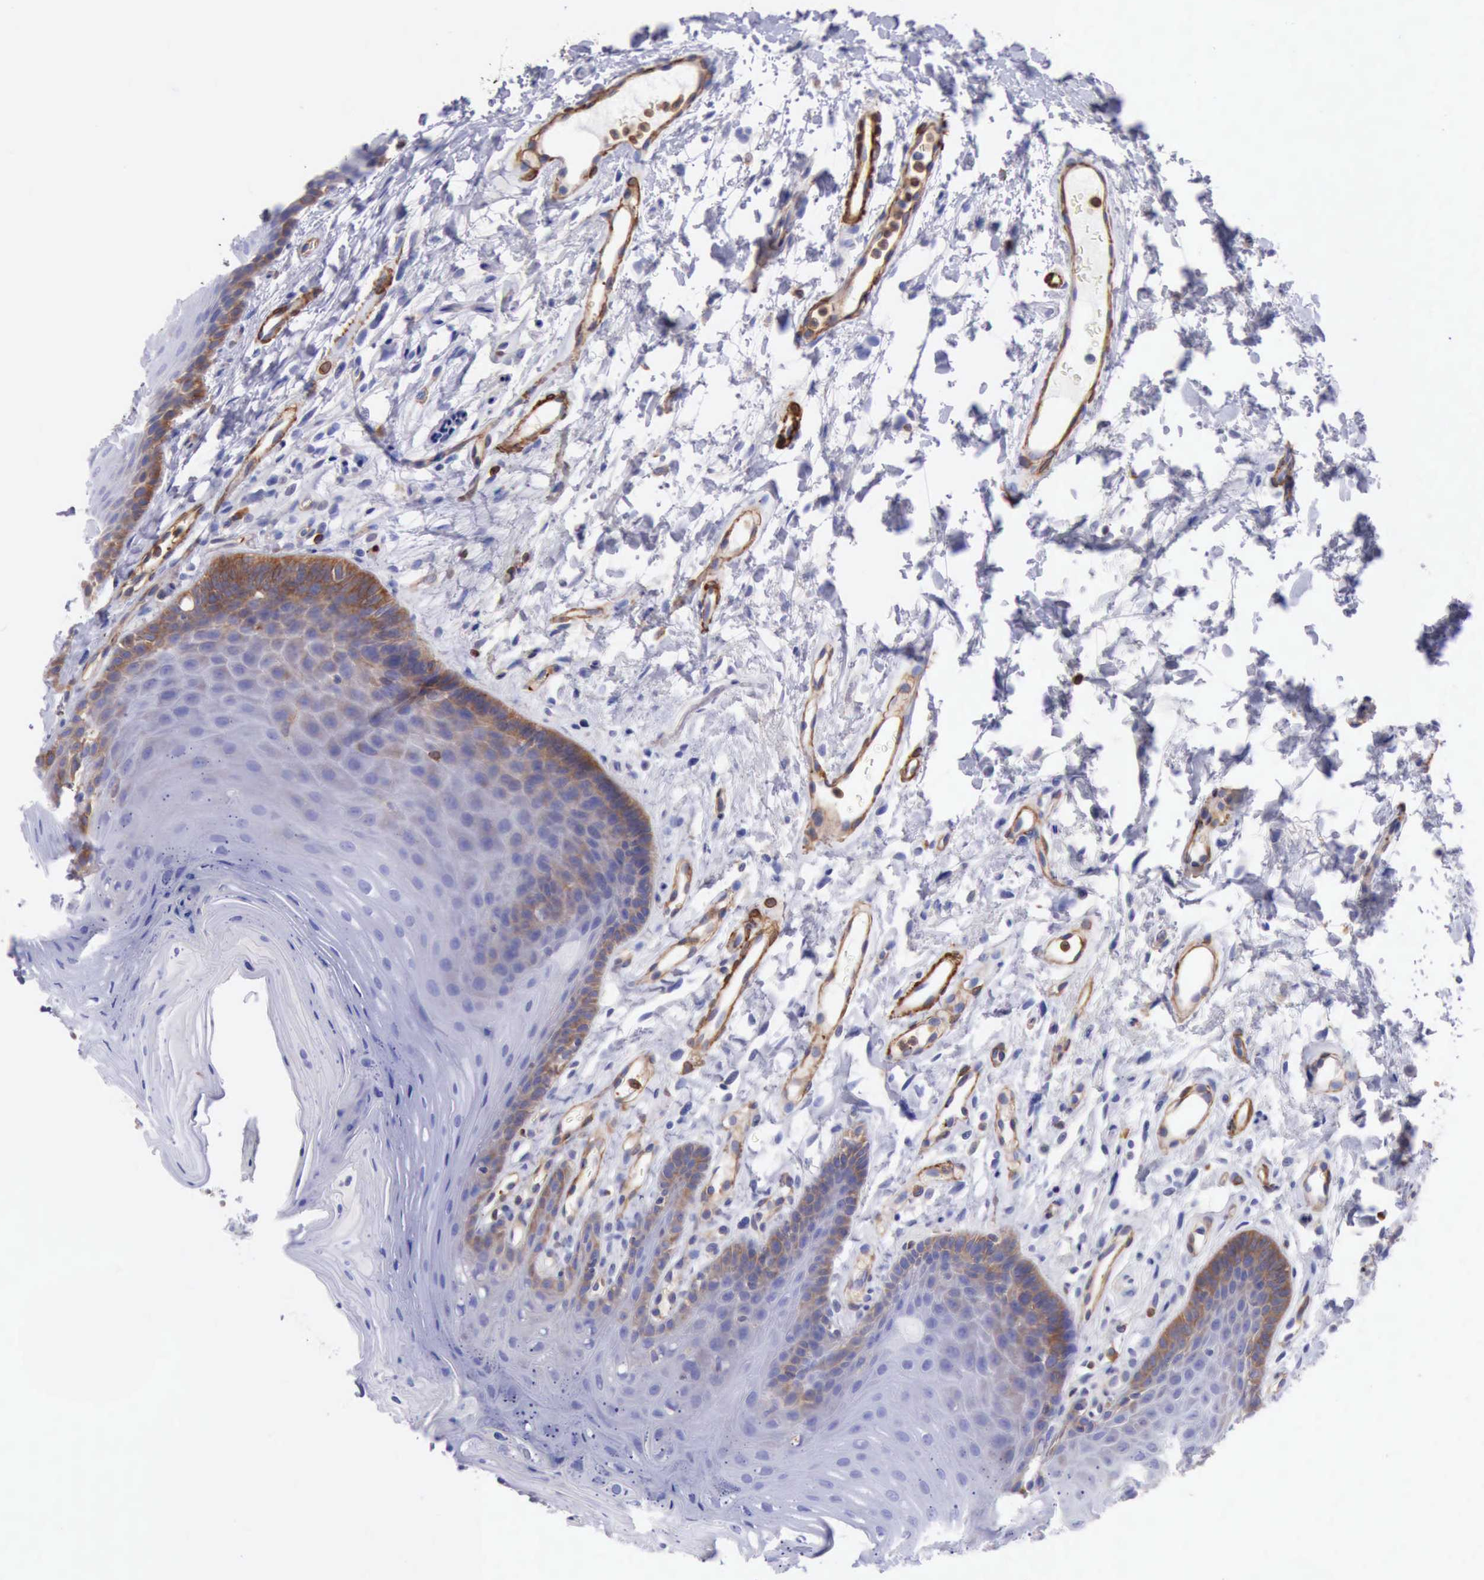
{"staining": {"intensity": "moderate", "quantity": "25%-75%", "location": "cytoplasmic/membranous"}, "tissue": "oral mucosa", "cell_type": "Squamous epithelial cells", "image_type": "normal", "snomed": [{"axis": "morphology", "description": "Normal tissue, NOS"}, {"axis": "topography", "description": "Oral tissue"}], "caption": "Protein positivity by IHC displays moderate cytoplasmic/membranous expression in about 25%-75% of squamous epithelial cells in normal oral mucosa.", "gene": "FLNA", "patient": {"sex": "male", "age": 62}}